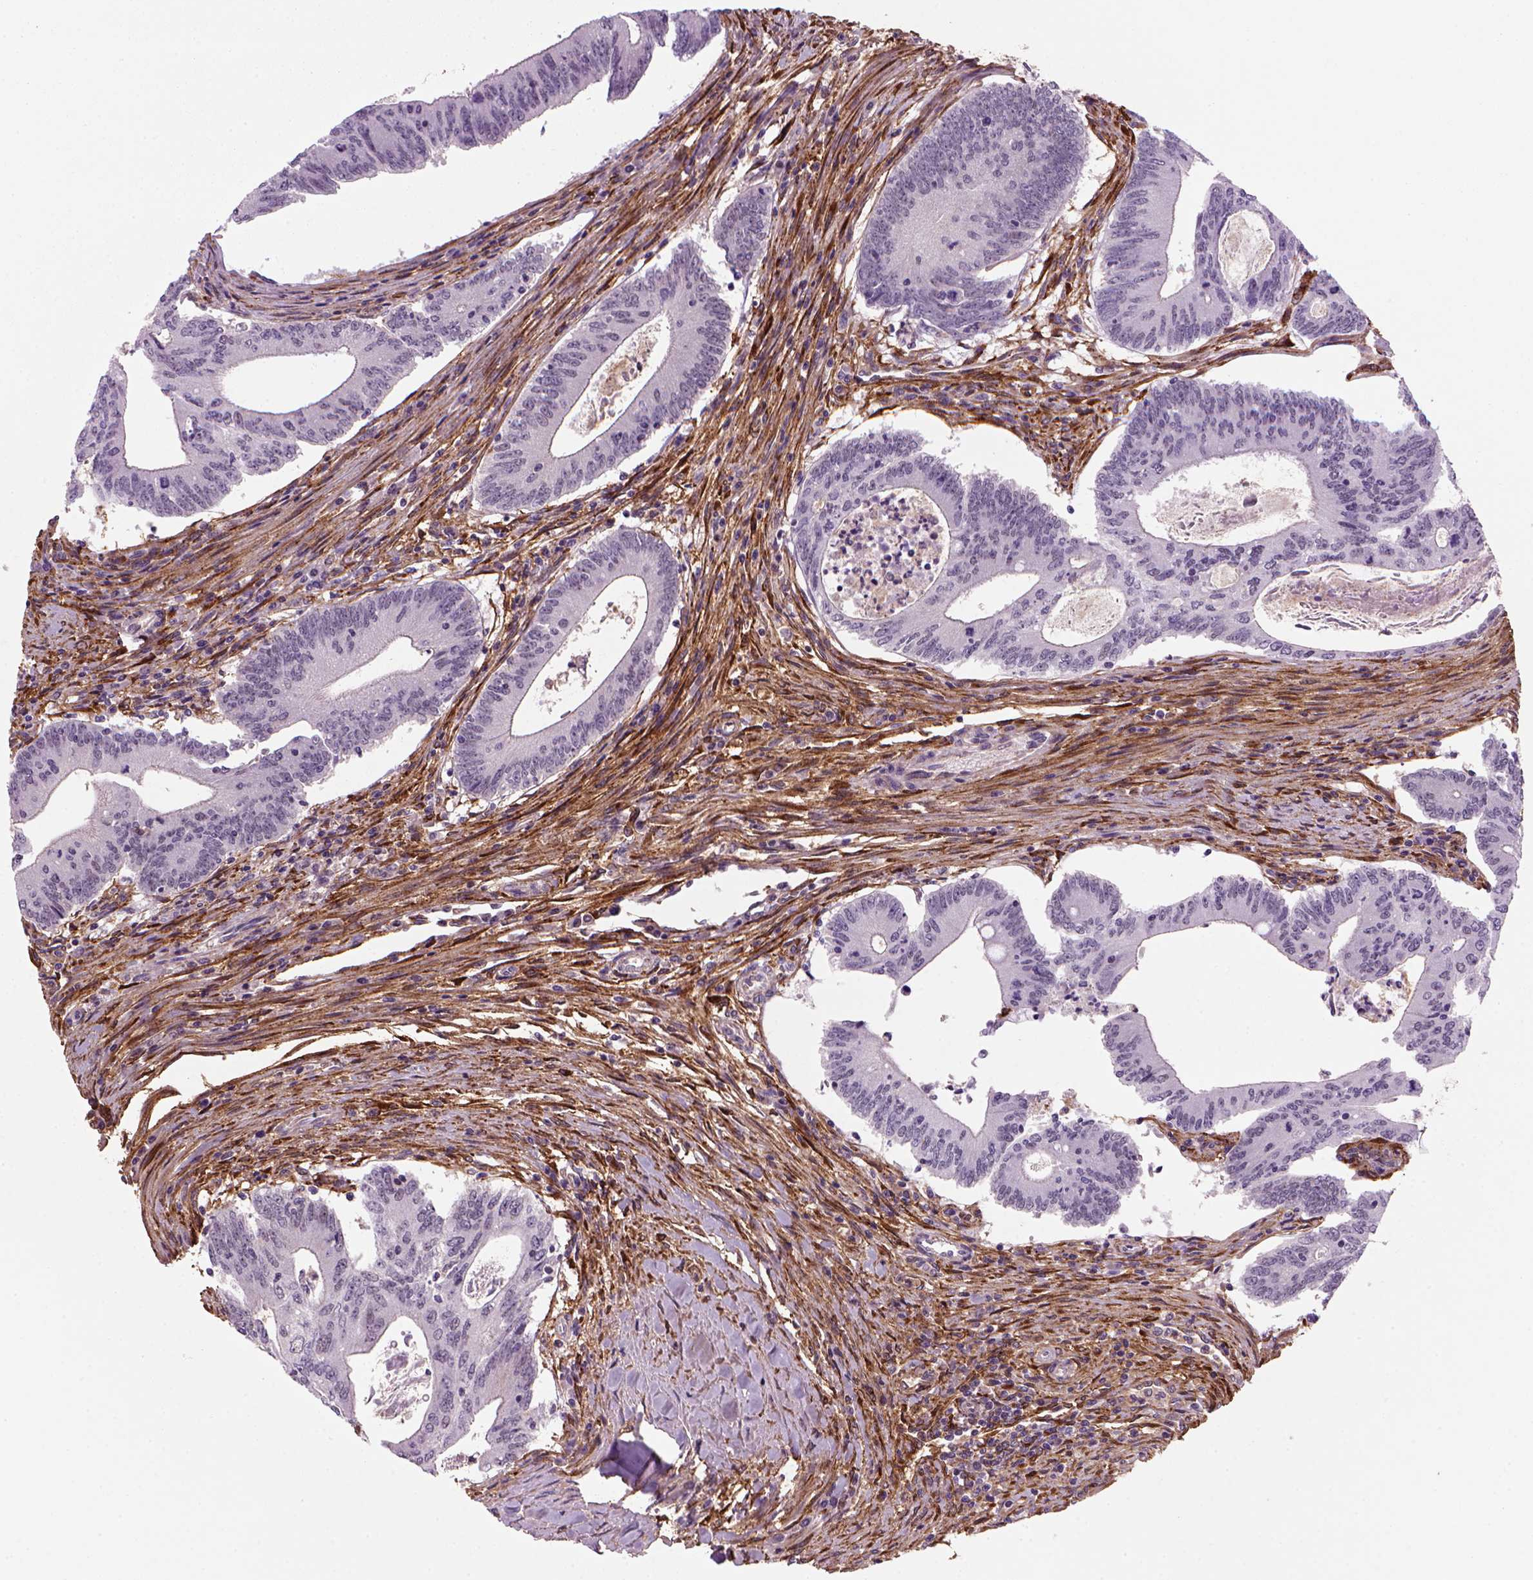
{"staining": {"intensity": "negative", "quantity": "none", "location": "none"}, "tissue": "colorectal cancer", "cell_type": "Tumor cells", "image_type": "cancer", "snomed": [{"axis": "morphology", "description": "Adenocarcinoma, NOS"}, {"axis": "topography", "description": "Colon"}], "caption": "Tumor cells show no significant protein positivity in colorectal cancer. (Stains: DAB (3,3'-diaminobenzidine) immunohistochemistry (IHC) with hematoxylin counter stain, Microscopy: brightfield microscopy at high magnification).", "gene": "MARCKS", "patient": {"sex": "female", "age": 70}}